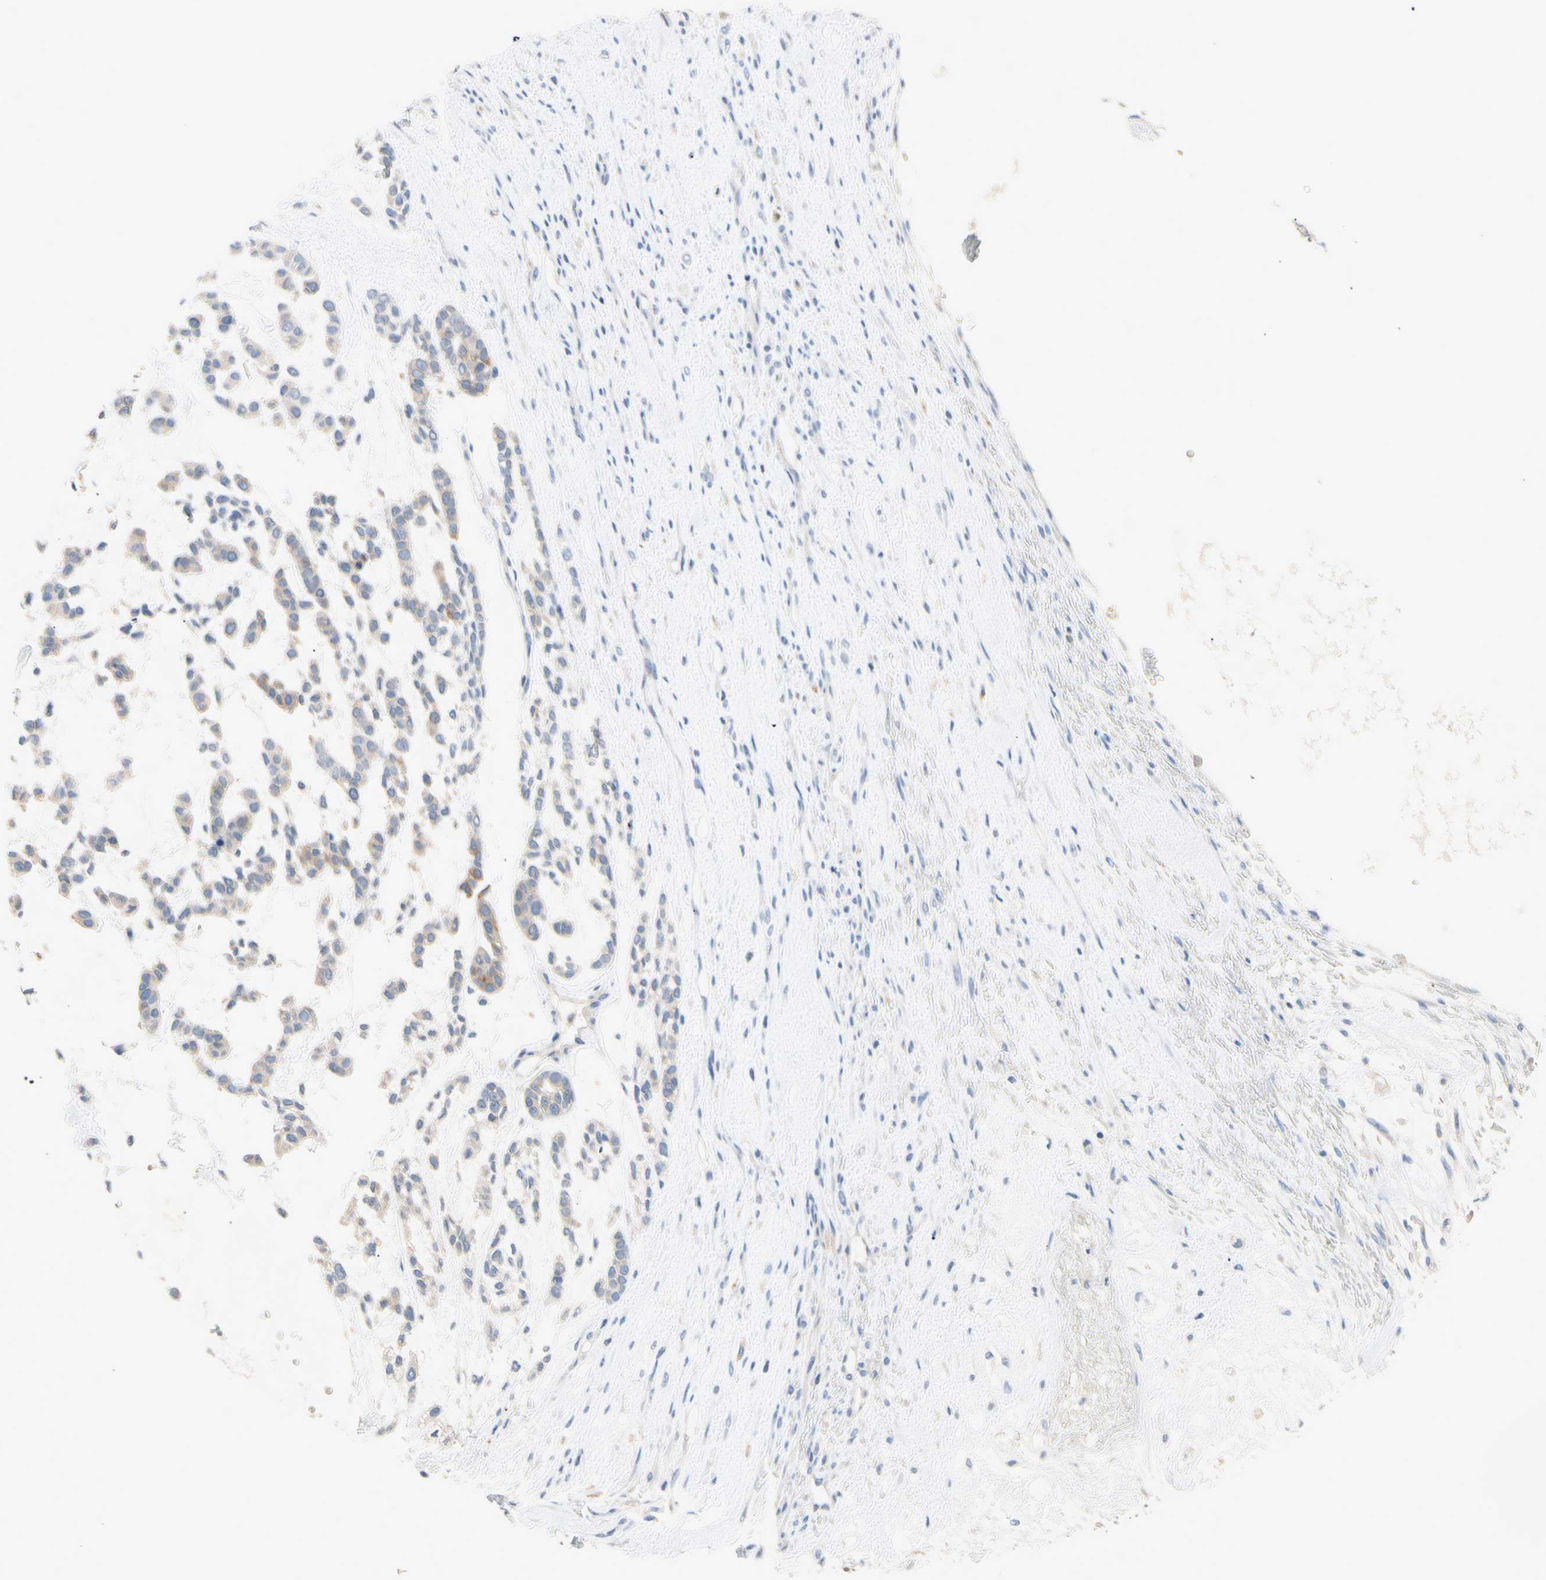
{"staining": {"intensity": "weak", "quantity": "25%-75%", "location": "cytoplasmic/membranous"}, "tissue": "head and neck cancer", "cell_type": "Tumor cells", "image_type": "cancer", "snomed": [{"axis": "morphology", "description": "Adenocarcinoma, NOS"}, {"axis": "morphology", "description": "Adenoma, NOS"}, {"axis": "topography", "description": "Head-Neck"}], "caption": "An IHC image of neoplastic tissue is shown. Protein staining in brown shows weak cytoplasmic/membranous positivity in head and neck cancer within tumor cells. The staining was performed using DAB (3,3'-diaminobenzidine) to visualize the protein expression in brown, while the nuclei were stained in blue with hematoxylin (Magnification: 20x).", "gene": "MARK1", "patient": {"sex": "female", "age": 55}}